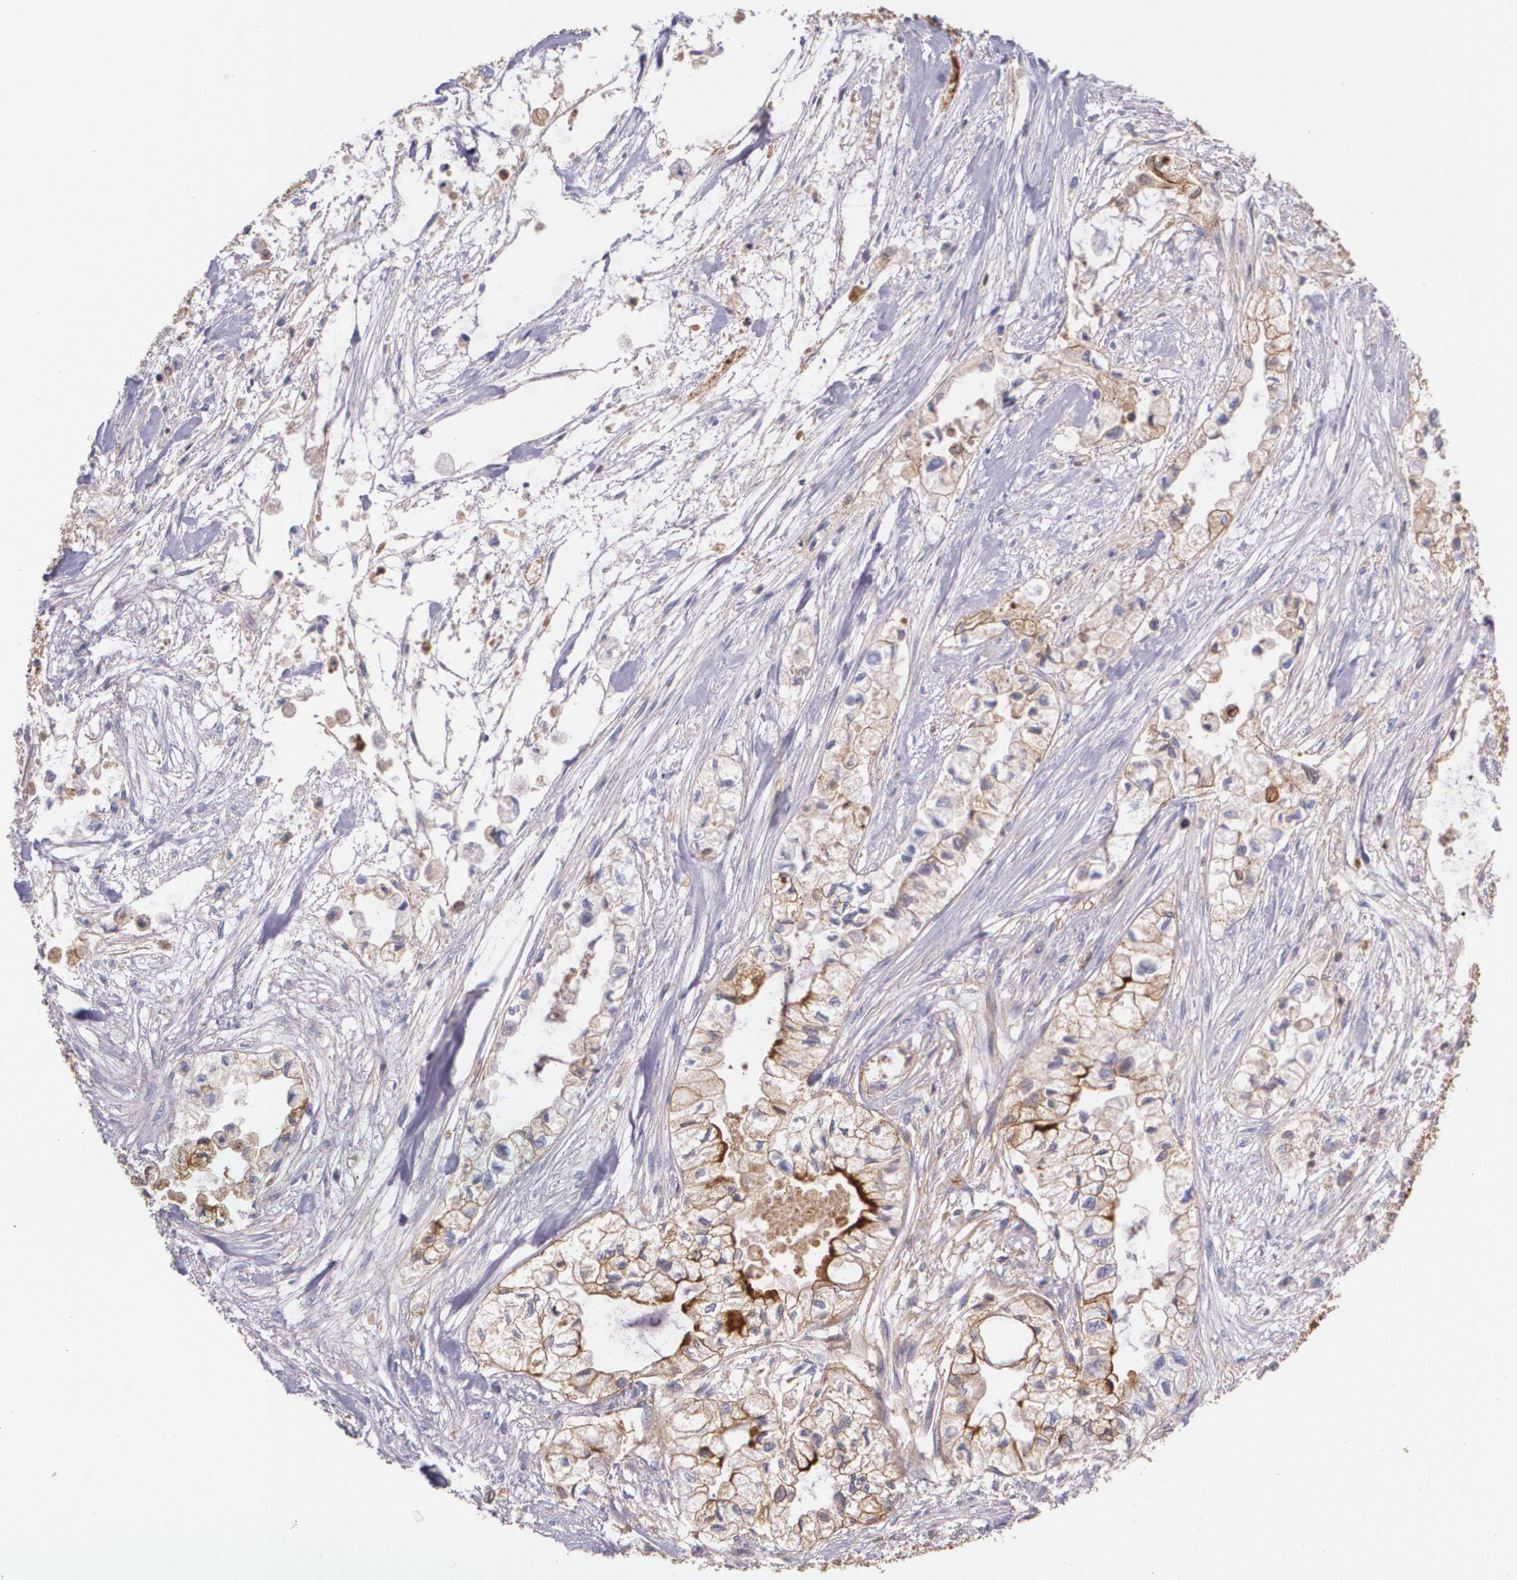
{"staining": {"intensity": "moderate", "quantity": ">75%", "location": "cytoplasmic/membranous"}, "tissue": "pancreatic cancer", "cell_type": "Tumor cells", "image_type": "cancer", "snomed": [{"axis": "morphology", "description": "Adenocarcinoma, NOS"}, {"axis": "topography", "description": "Pancreas"}], "caption": "Protein staining exhibits moderate cytoplasmic/membranous expression in about >75% of tumor cells in pancreatic cancer (adenocarcinoma).", "gene": "B2M", "patient": {"sex": "male", "age": 79}}